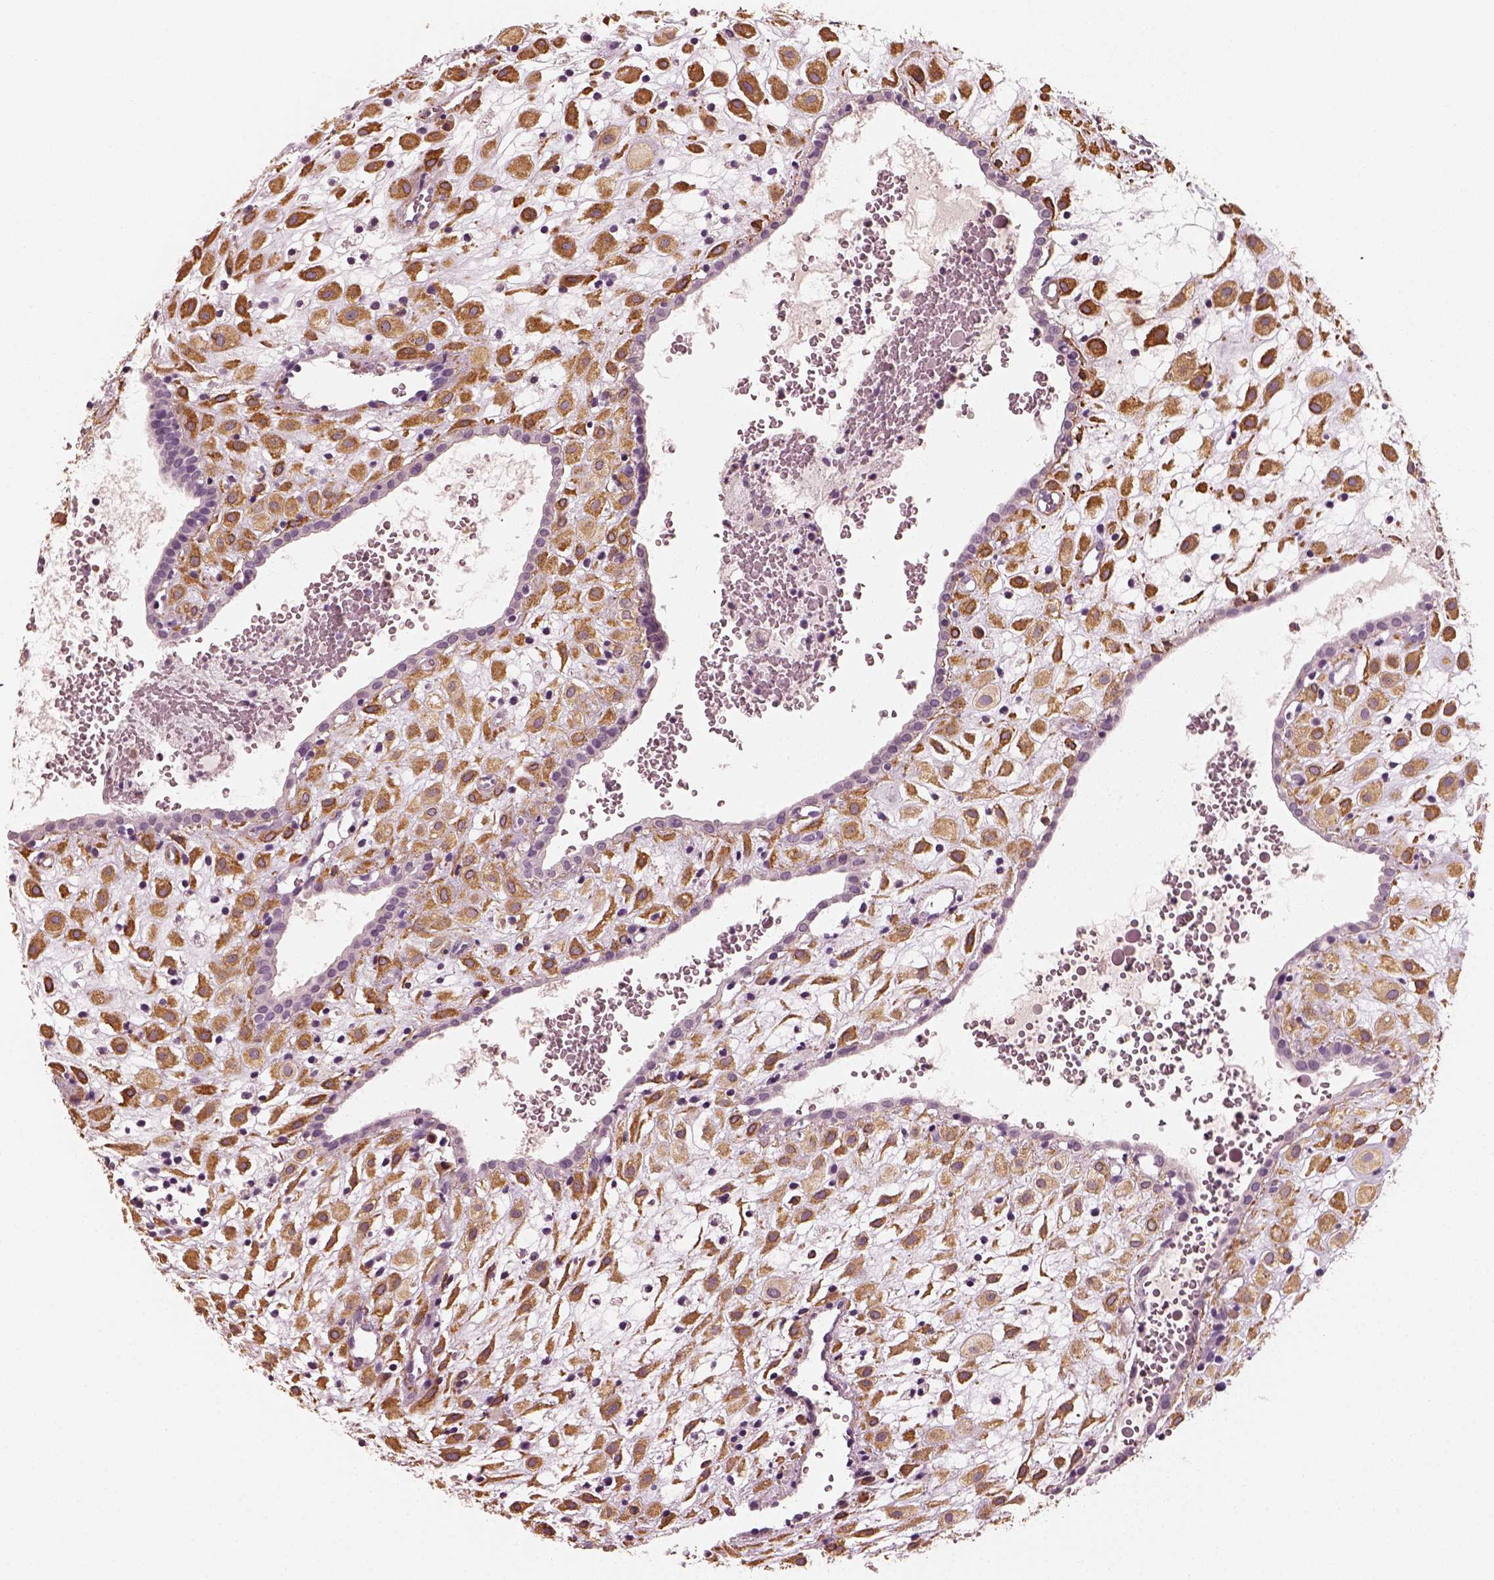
{"staining": {"intensity": "moderate", "quantity": ">75%", "location": "cytoplasmic/membranous"}, "tissue": "placenta", "cell_type": "Decidual cells", "image_type": "normal", "snomed": [{"axis": "morphology", "description": "Normal tissue, NOS"}, {"axis": "topography", "description": "Placenta"}], "caption": "Decidual cells exhibit medium levels of moderate cytoplasmic/membranous staining in about >75% of cells in normal human placenta. Using DAB (3,3'-diaminobenzidine) (brown) and hematoxylin (blue) stains, captured at high magnification using brightfield microscopy.", "gene": "RS1", "patient": {"sex": "female", "age": 24}}